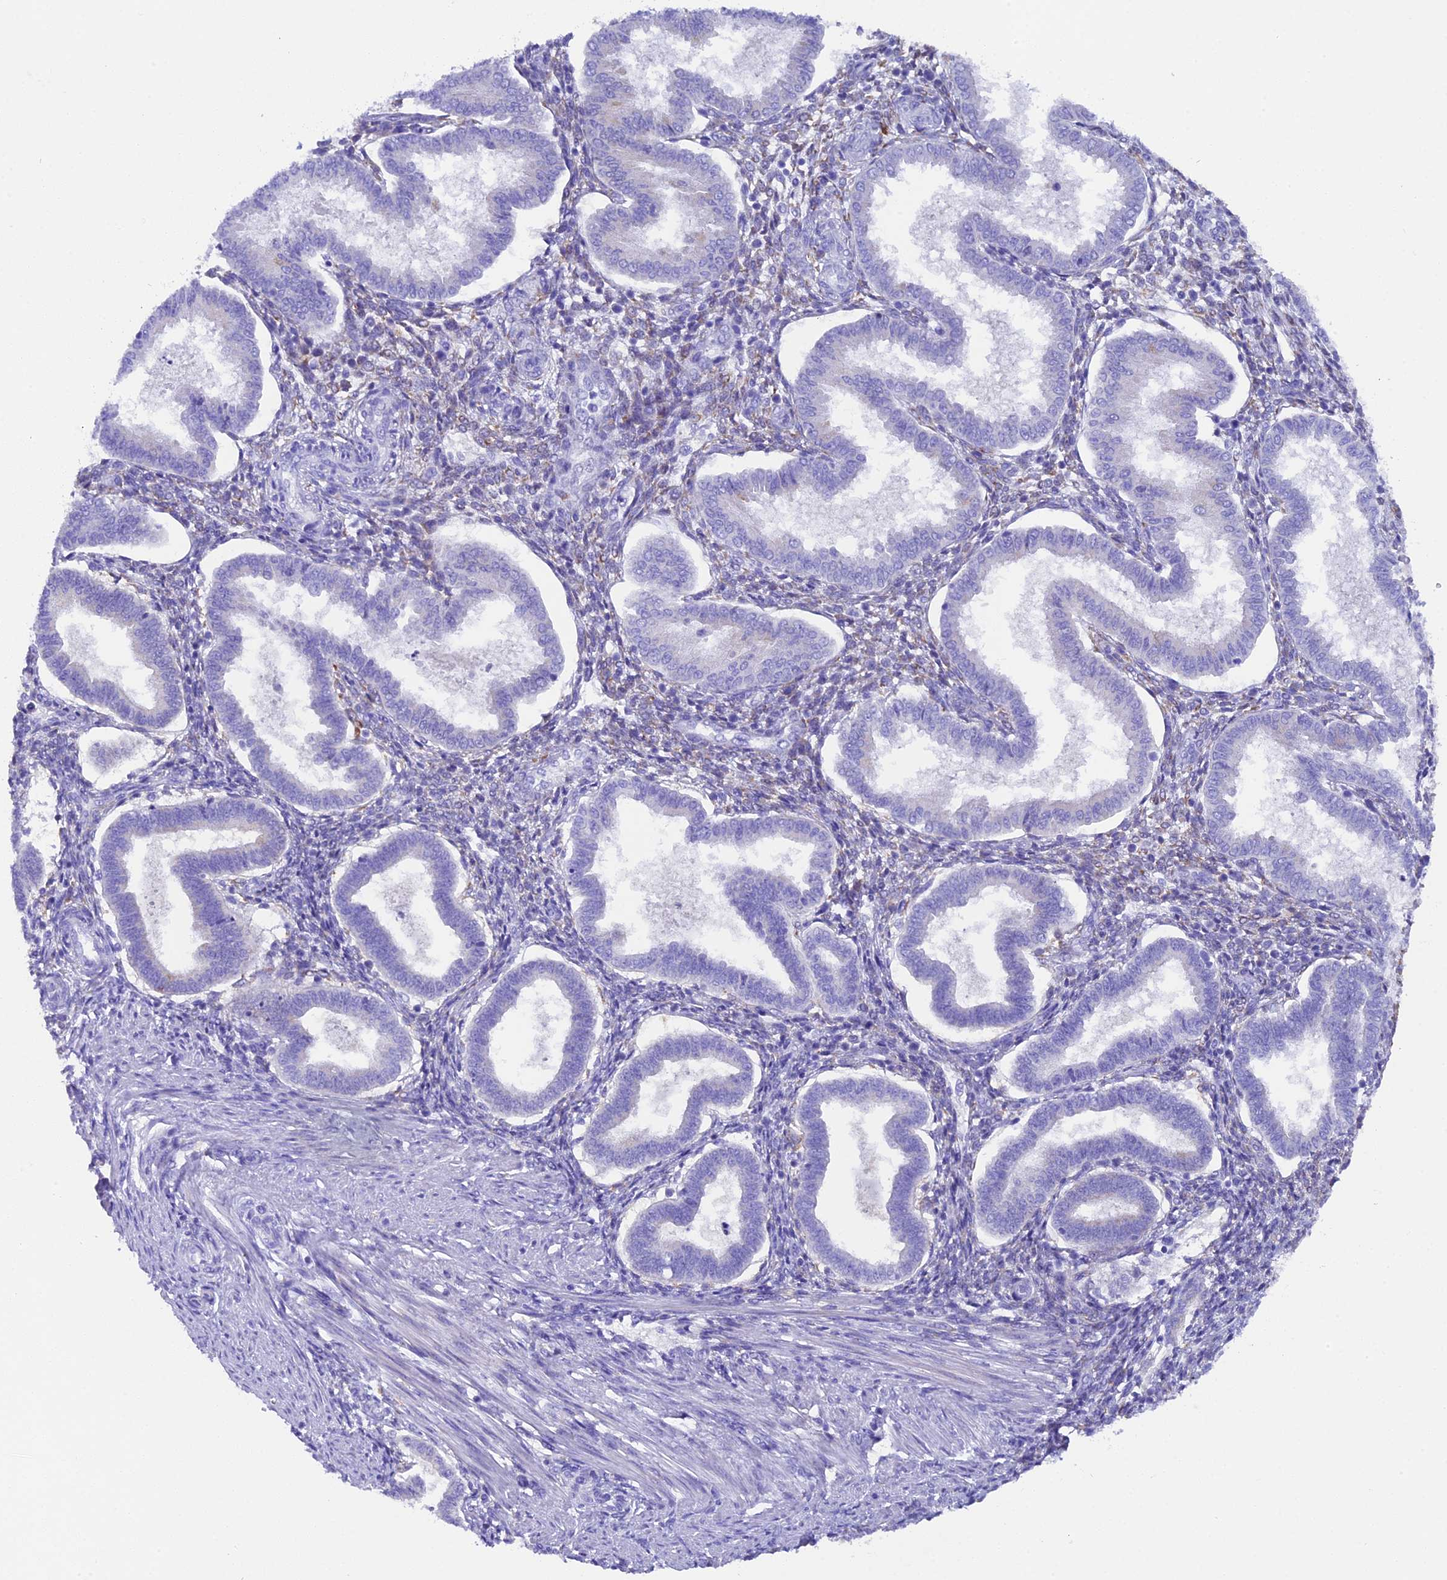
{"staining": {"intensity": "moderate", "quantity": "<25%", "location": "cytoplasmic/membranous"}, "tissue": "endometrium", "cell_type": "Cells in endometrial stroma", "image_type": "normal", "snomed": [{"axis": "morphology", "description": "Normal tissue, NOS"}, {"axis": "topography", "description": "Endometrium"}], "caption": "Immunohistochemical staining of unremarkable human endometrium reveals <25% levels of moderate cytoplasmic/membranous protein expression in approximately <25% of cells in endometrial stroma.", "gene": "FKBP11", "patient": {"sex": "female", "age": 24}}